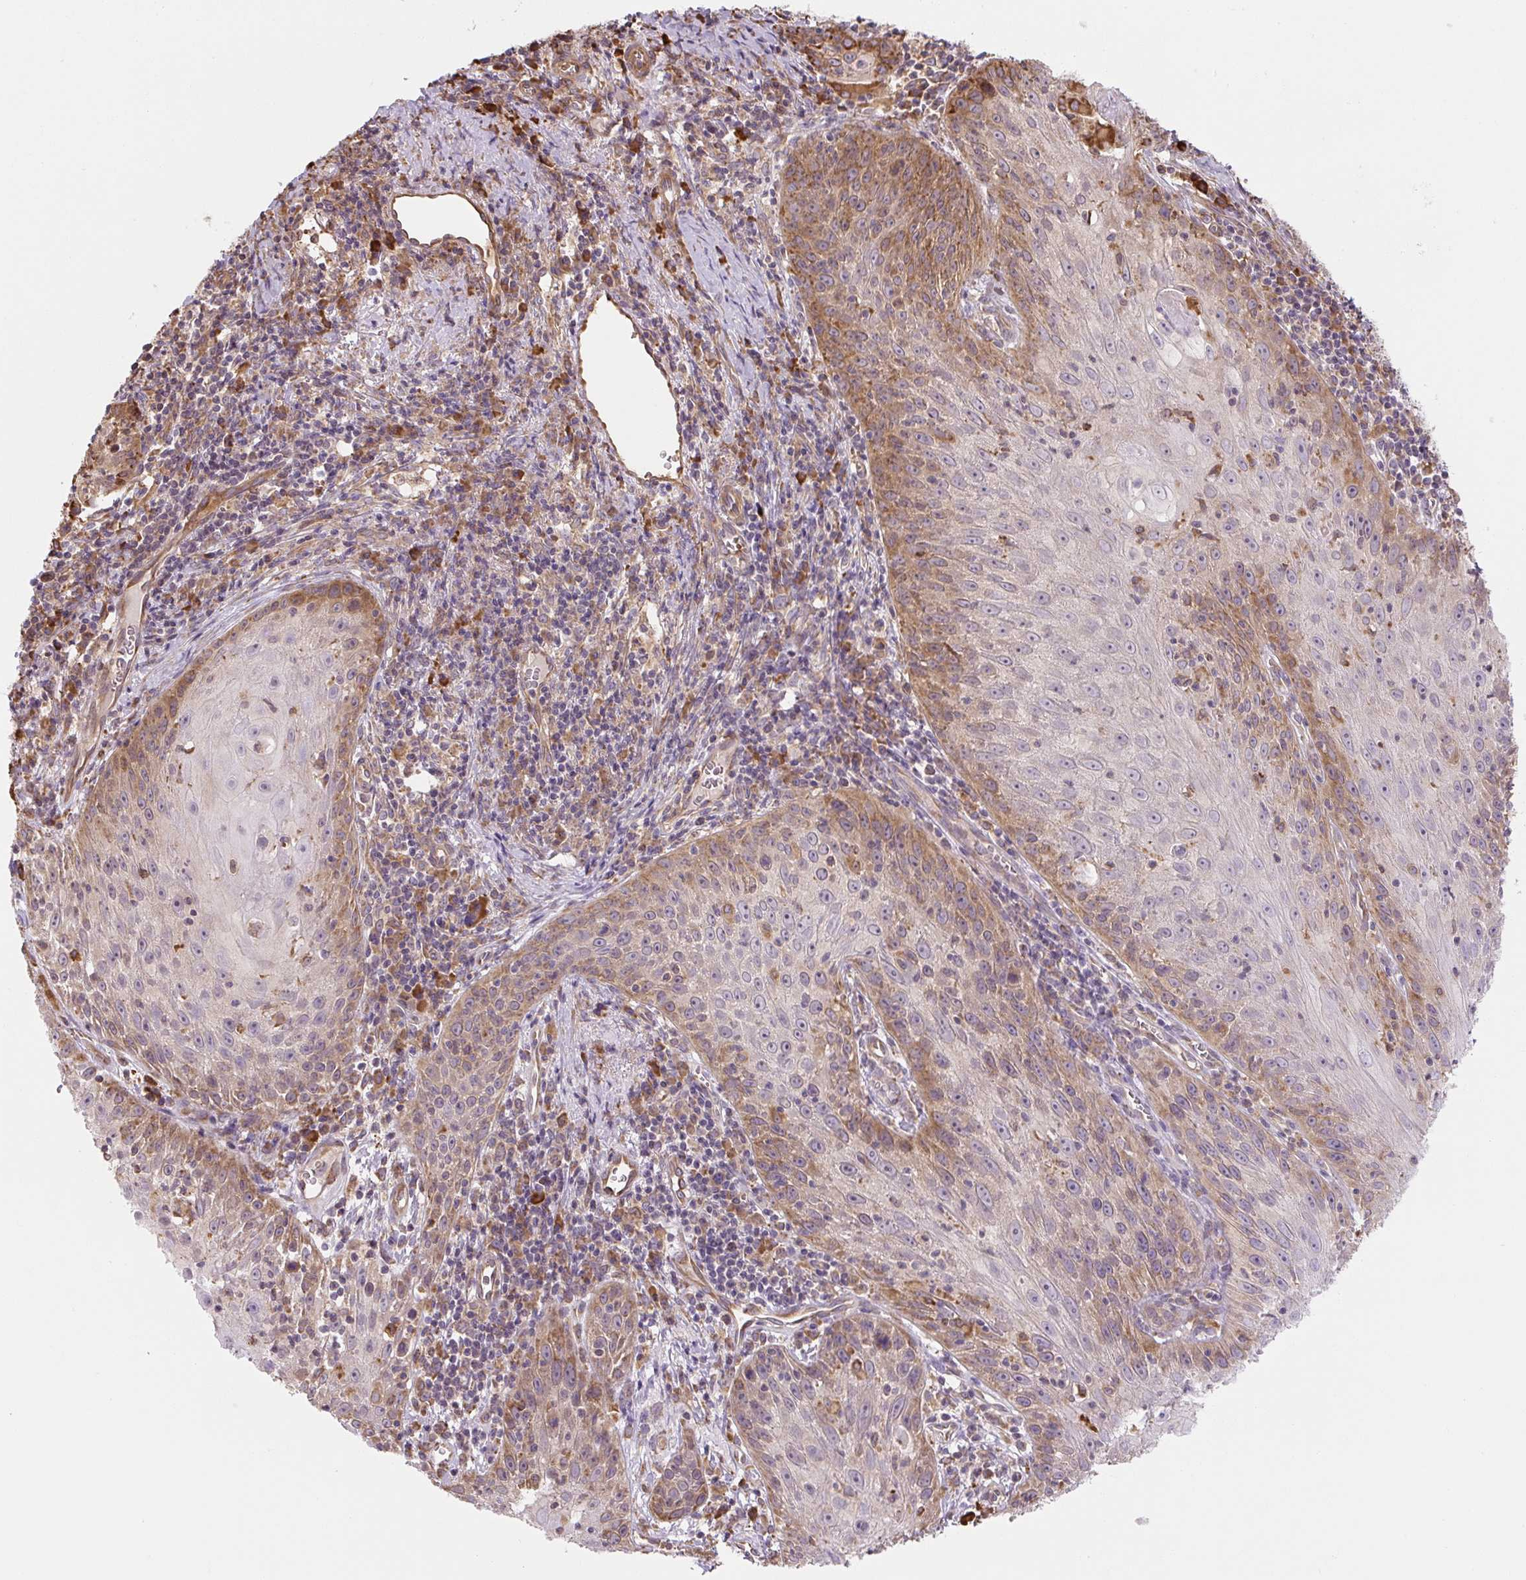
{"staining": {"intensity": "moderate", "quantity": "25%-75%", "location": "cytoplasmic/membranous"}, "tissue": "skin cancer", "cell_type": "Tumor cells", "image_type": "cancer", "snomed": [{"axis": "morphology", "description": "Squamous cell carcinoma, NOS"}, {"axis": "topography", "description": "Skin"}, {"axis": "topography", "description": "Vulva"}], "caption": "This is a histology image of immunohistochemistry (IHC) staining of skin cancer (squamous cell carcinoma), which shows moderate expression in the cytoplasmic/membranous of tumor cells.", "gene": "RASA1", "patient": {"sex": "female", "age": 76}}